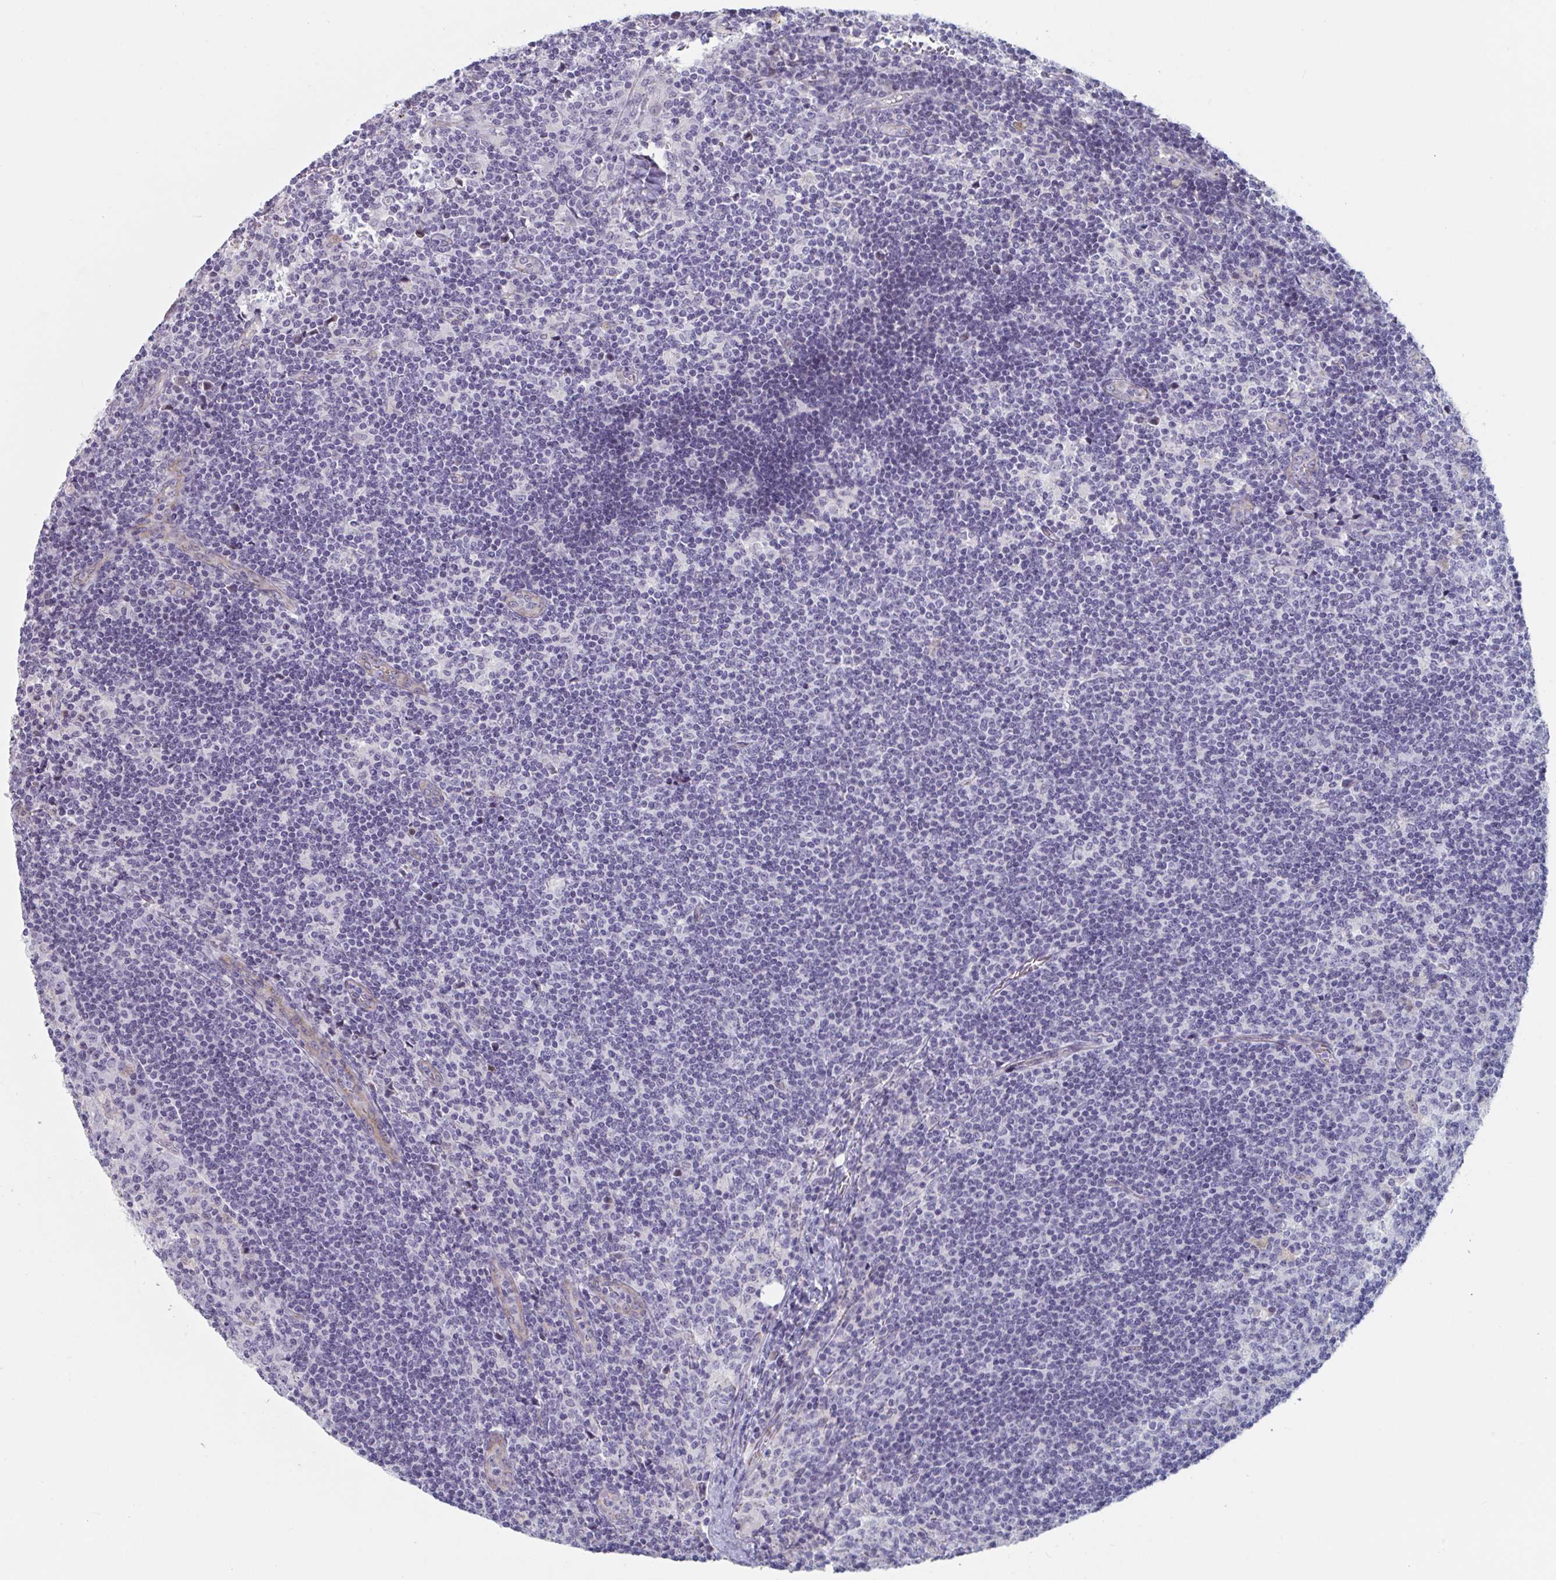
{"staining": {"intensity": "negative", "quantity": "none", "location": "none"}, "tissue": "lymph node", "cell_type": "Germinal center cells", "image_type": "normal", "snomed": [{"axis": "morphology", "description": "Normal tissue, NOS"}, {"axis": "topography", "description": "Lymph node"}], "caption": "An image of lymph node stained for a protein reveals no brown staining in germinal center cells.", "gene": "FOXA1", "patient": {"sex": "female", "age": 45}}